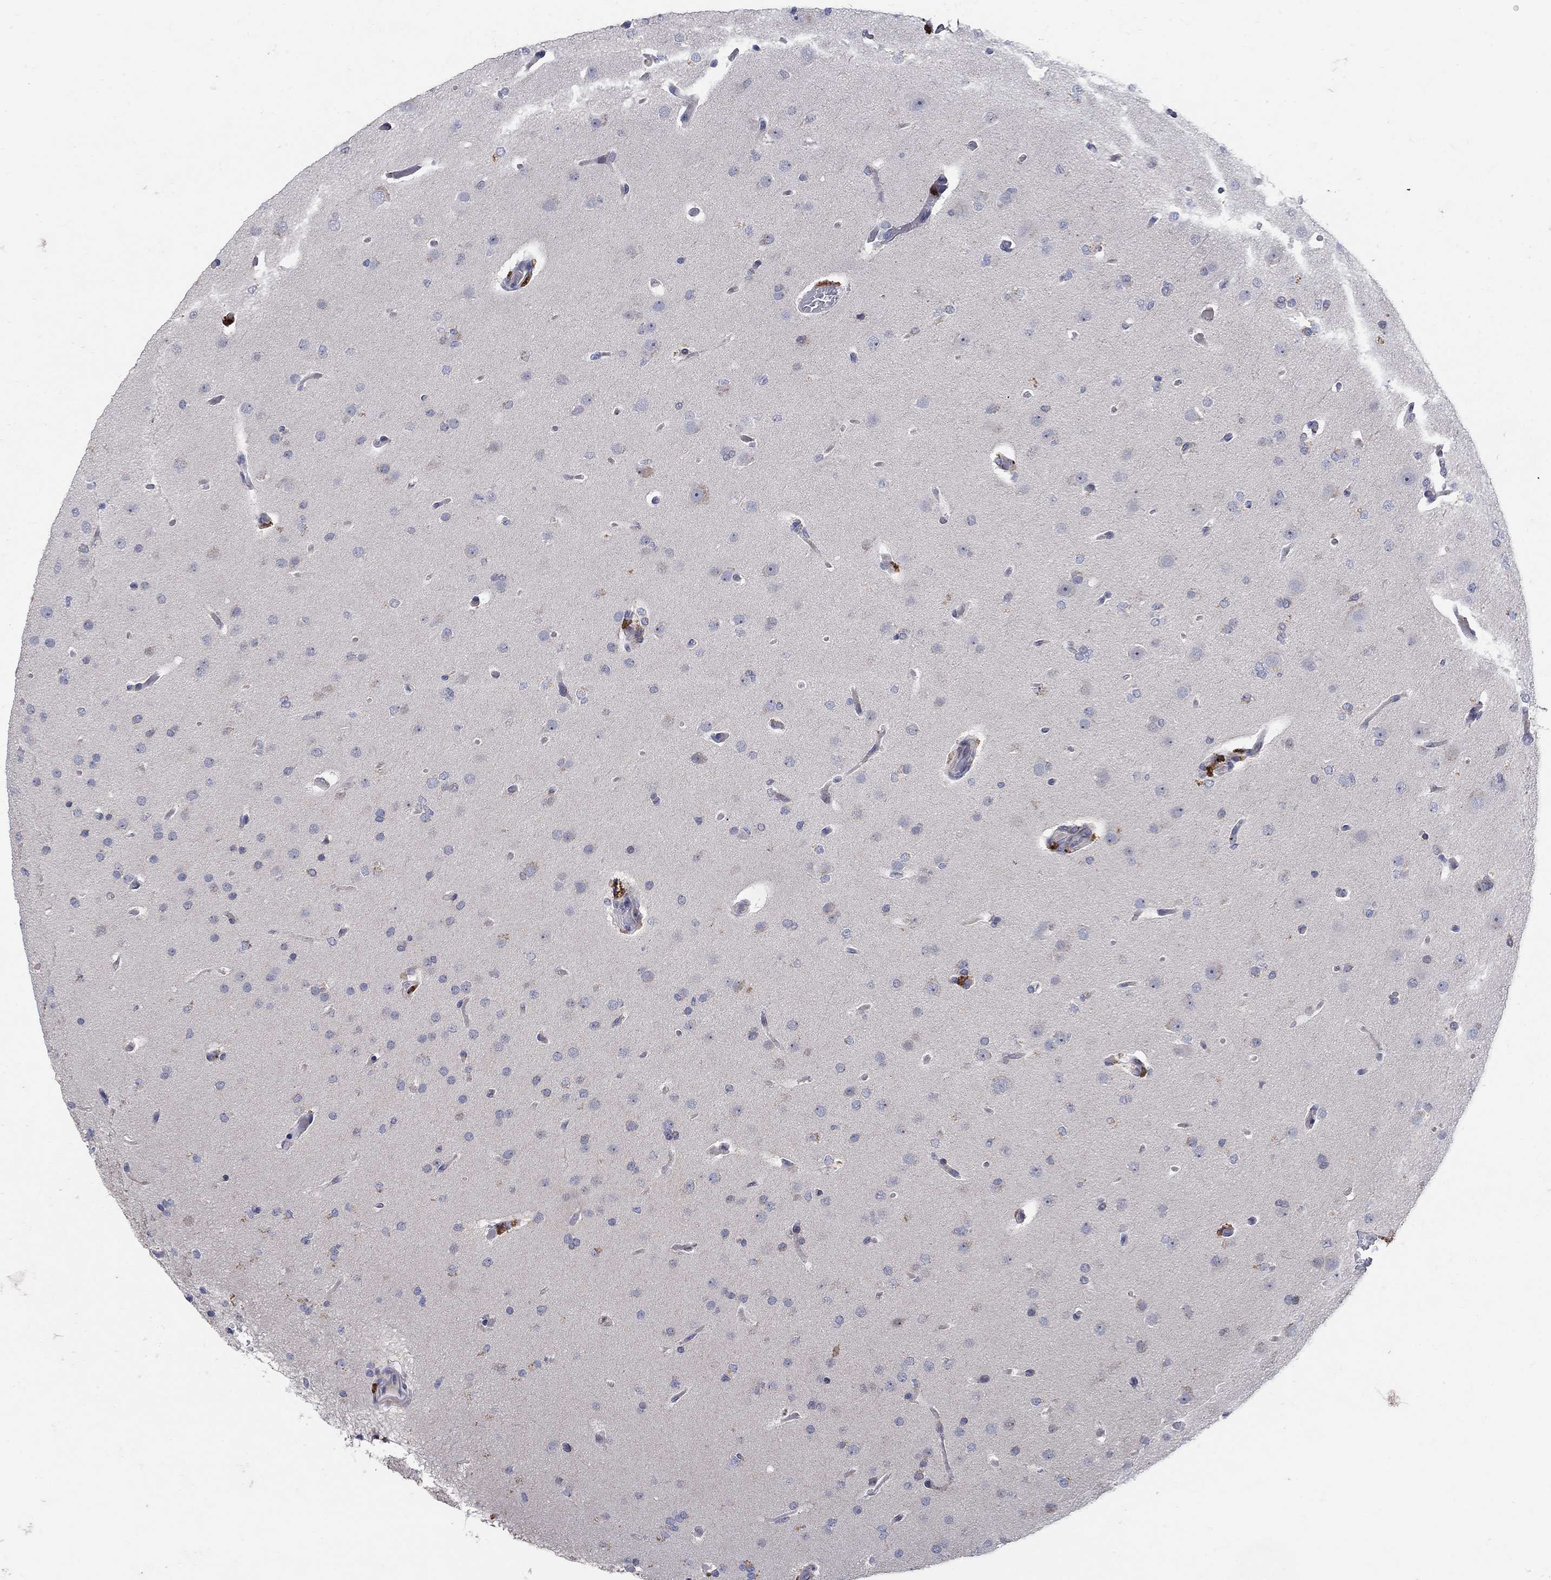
{"staining": {"intensity": "negative", "quantity": "none", "location": "none"}, "tissue": "glioma", "cell_type": "Tumor cells", "image_type": "cancer", "snomed": [{"axis": "morphology", "description": "Glioma, malignant, Low grade"}, {"axis": "topography", "description": "Brain"}], "caption": "The immunohistochemistry histopathology image has no significant staining in tumor cells of low-grade glioma (malignant) tissue. (Immunohistochemistry, brightfield microscopy, high magnification).", "gene": "HMX2", "patient": {"sex": "male", "age": 41}}